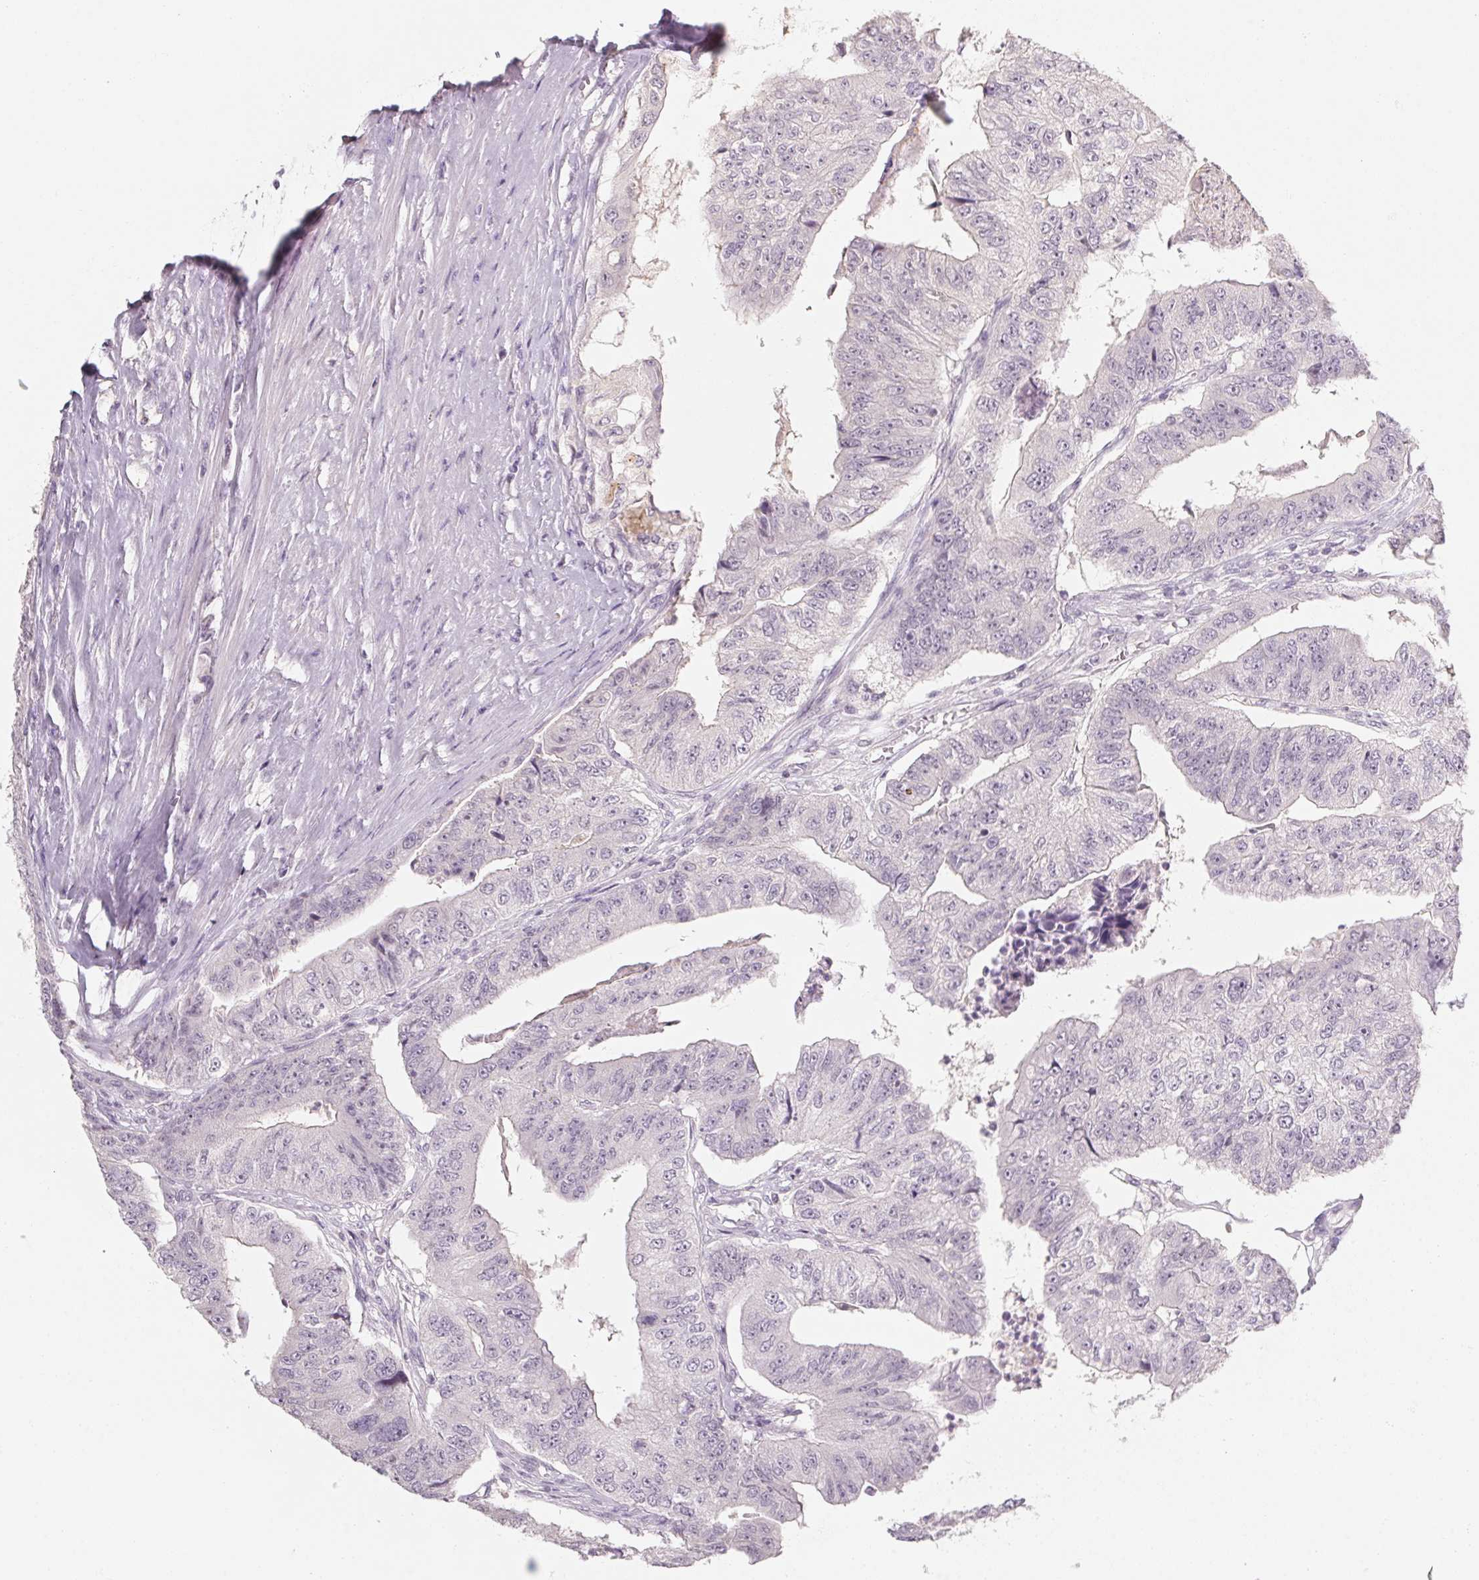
{"staining": {"intensity": "negative", "quantity": "none", "location": "none"}, "tissue": "colorectal cancer", "cell_type": "Tumor cells", "image_type": "cancer", "snomed": [{"axis": "morphology", "description": "Adenocarcinoma, NOS"}, {"axis": "topography", "description": "Colon"}], "caption": "IHC photomicrograph of human colorectal cancer (adenocarcinoma) stained for a protein (brown), which exhibits no staining in tumor cells.", "gene": "CAPZA3", "patient": {"sex": "female", "age": 67}}